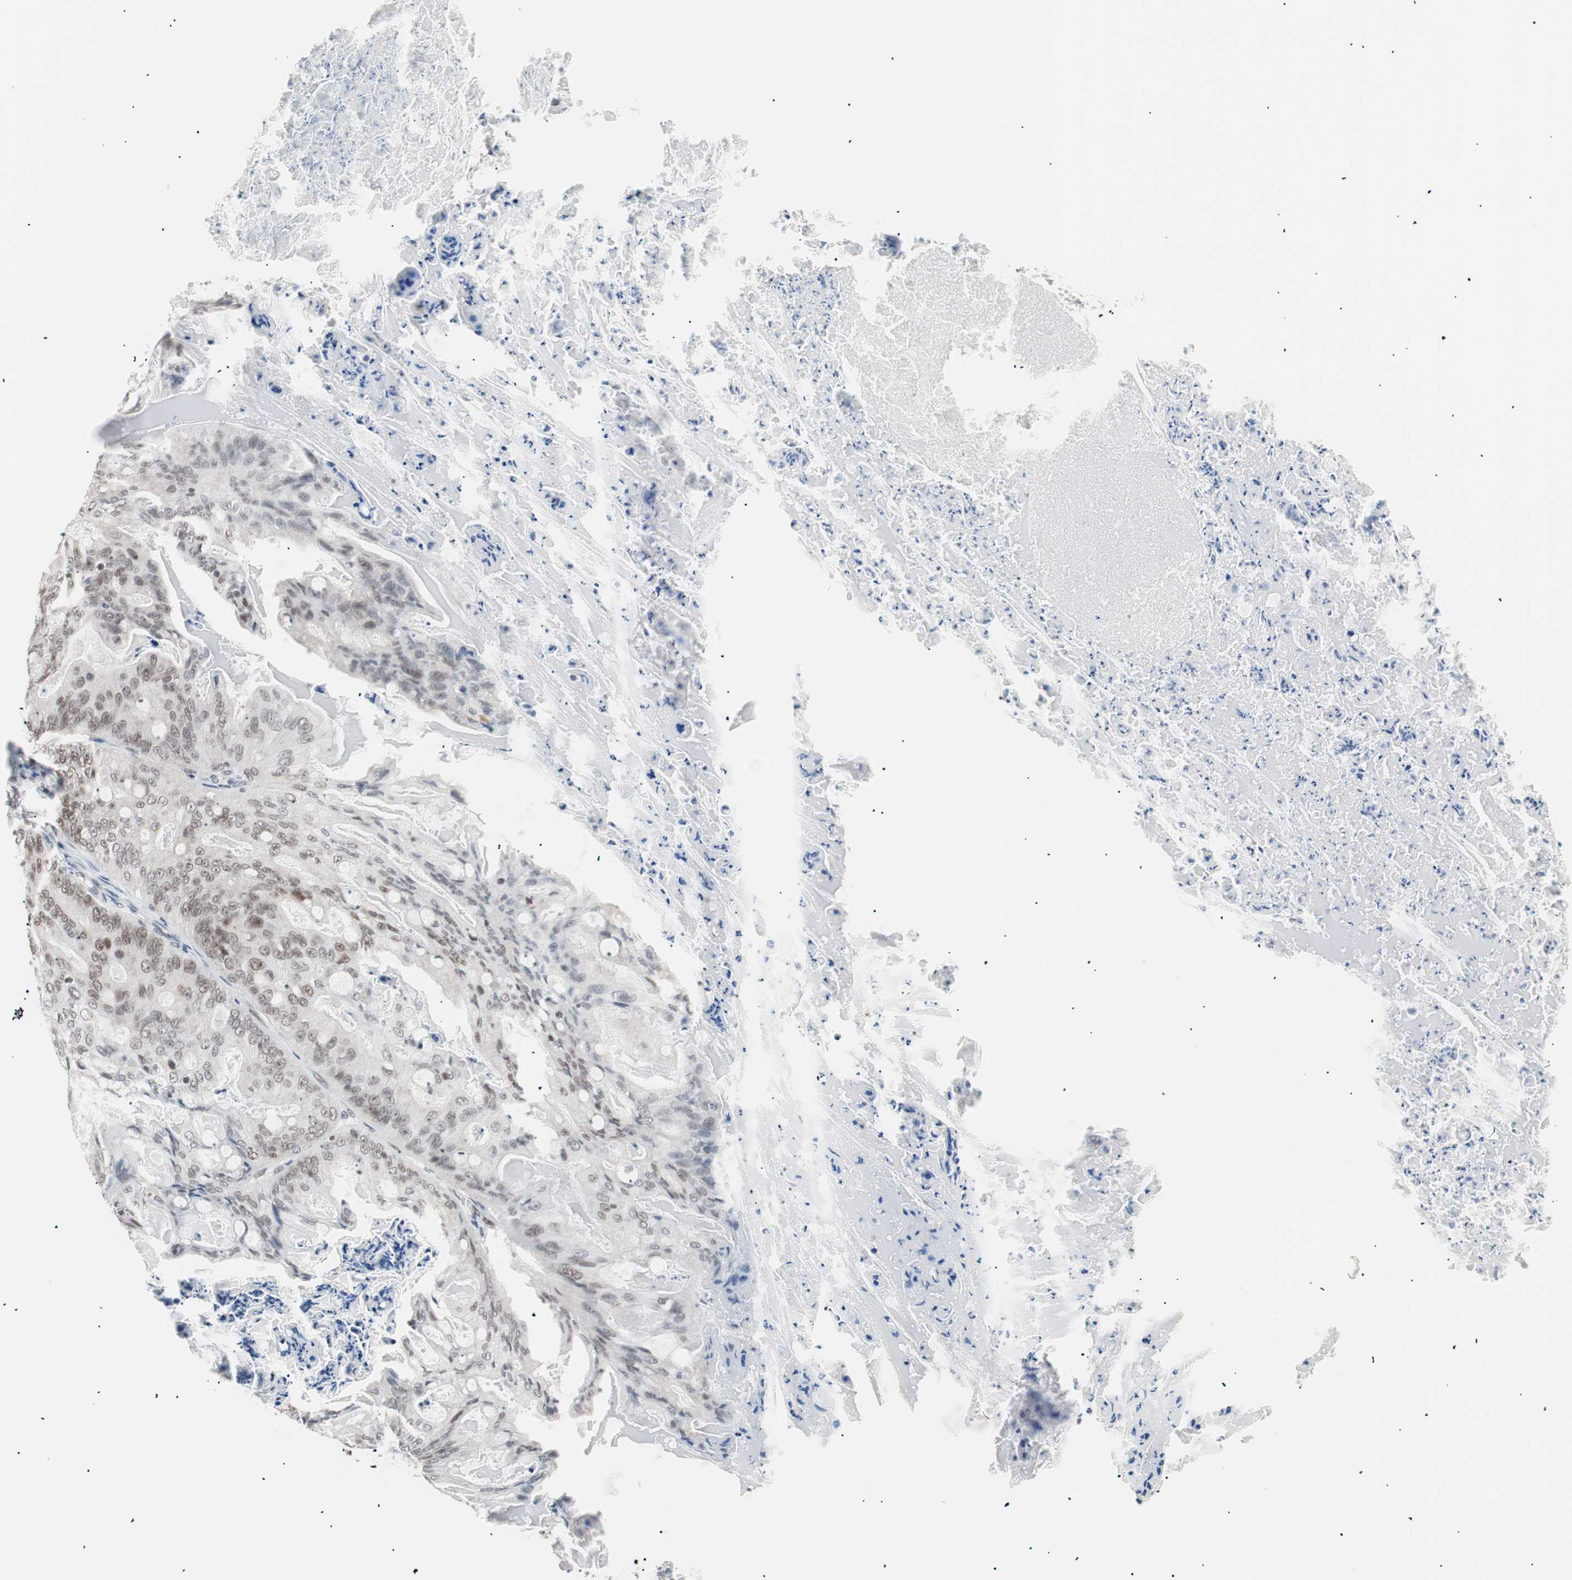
{"staining": {"intensity": "moderate", "quantity": ">75%", "location": "nuclear"}, "tissue": "ovarian cancer", "cell_type": "Tumor cells", "image_type": "cancer", "snomed": [{"axis": "morphology", "description": "Cystadenocarcinoma, mucinous, NOS"}, {"axis": "topography", "description": "Ovary"}], "caption": "Human mucinous cystadenocarcinoma (ovarian) stained with a protein marker demonstrates moderate staining in tumor cells.", "gene": "LIG3", "patient": {"sex": "female", "age": 36}}